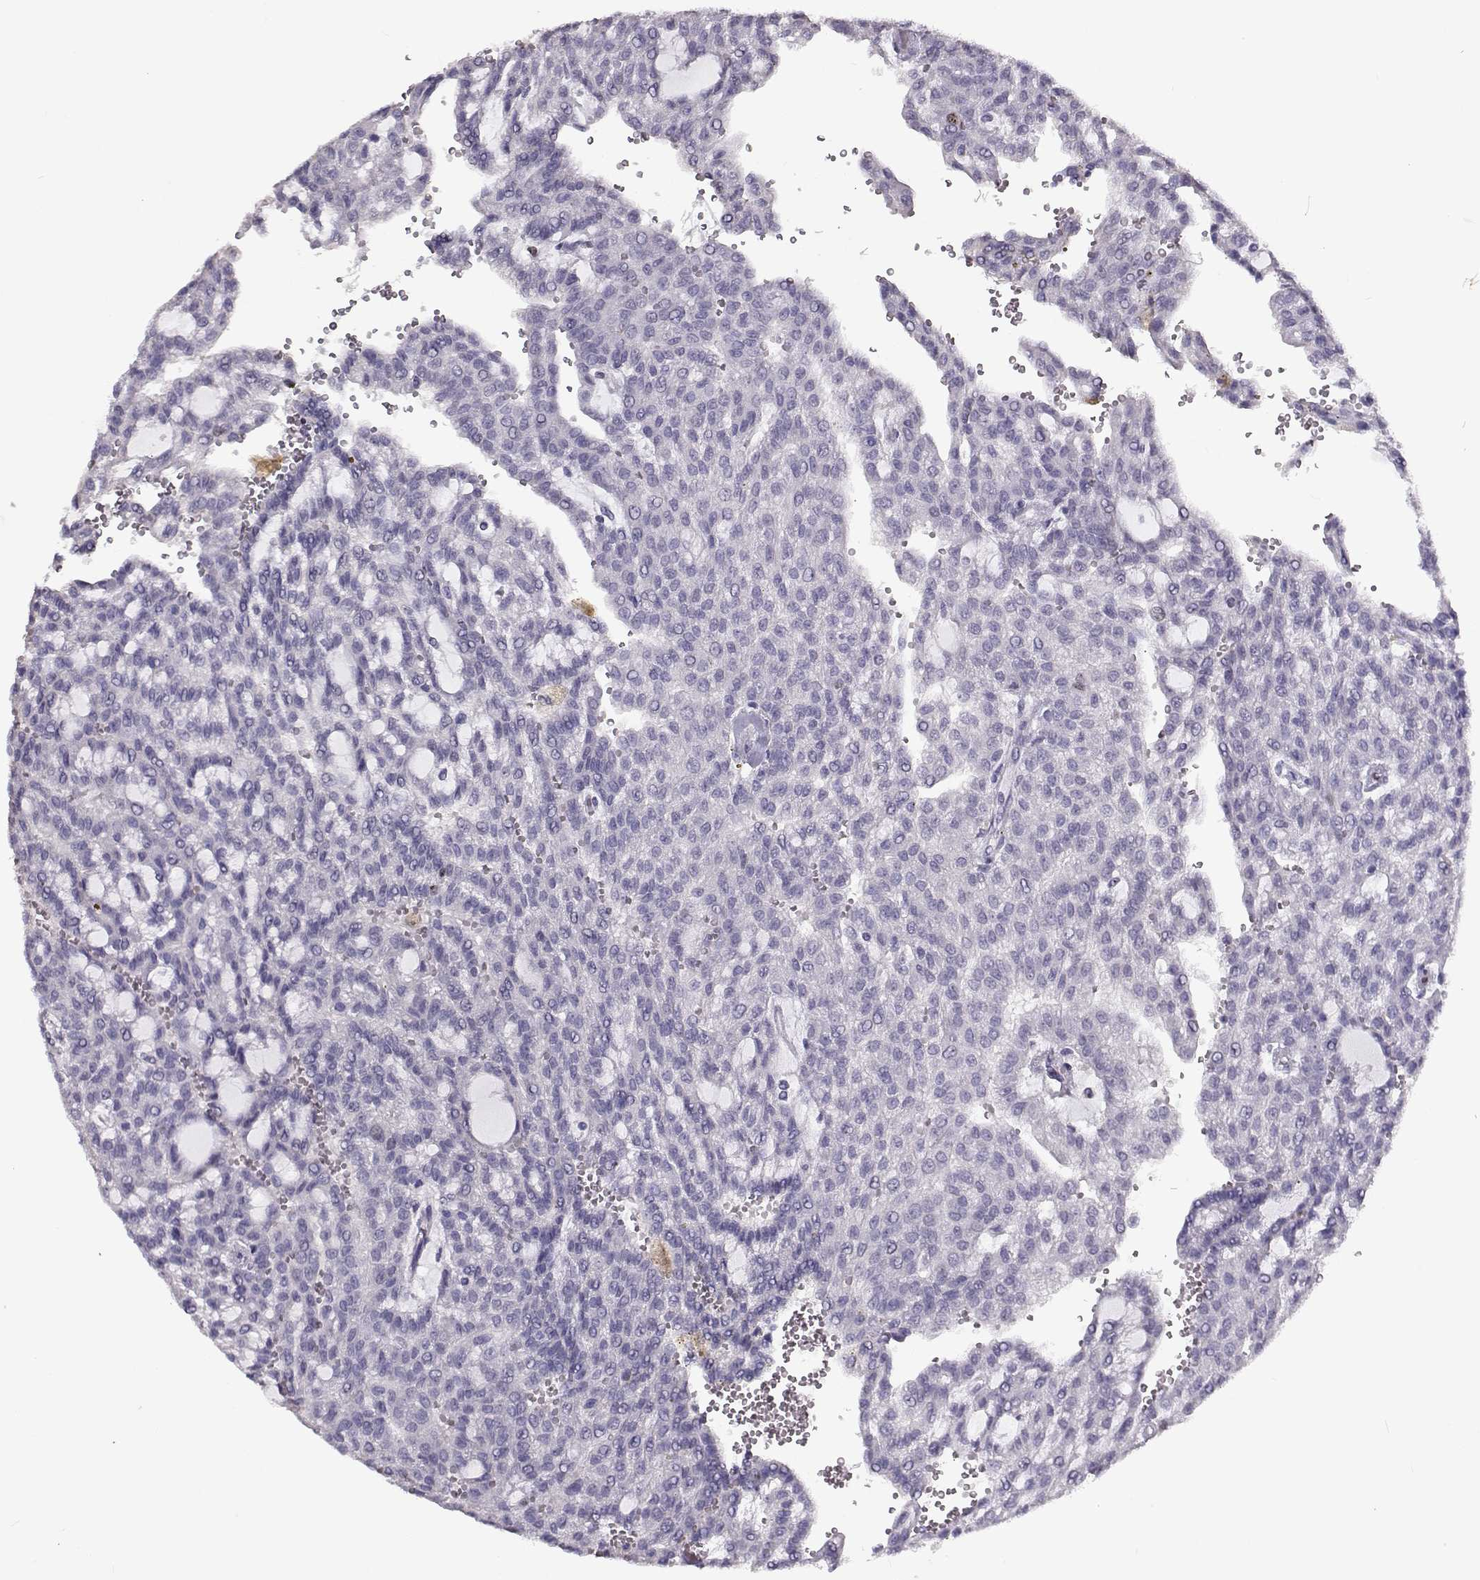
{"staining": {"intensity": "negative", "quantity": "none", "location": "none"}, "tissue": "renal cancer", "cell_type": "Tumor cells", "image_type": "cancer", "snomed": [{"axis": "morphology", "description": "Adenocarcinoma, NOS"}, {"axis": "topography", "description": "Kidney"}], "caption": "Tumor cells are negative for protein expression in human renal cancer (adenocarcinoma). Nuclei are stained in blue.", "gene": "NPW", "patient": {"sex": "male", "age": 63}}